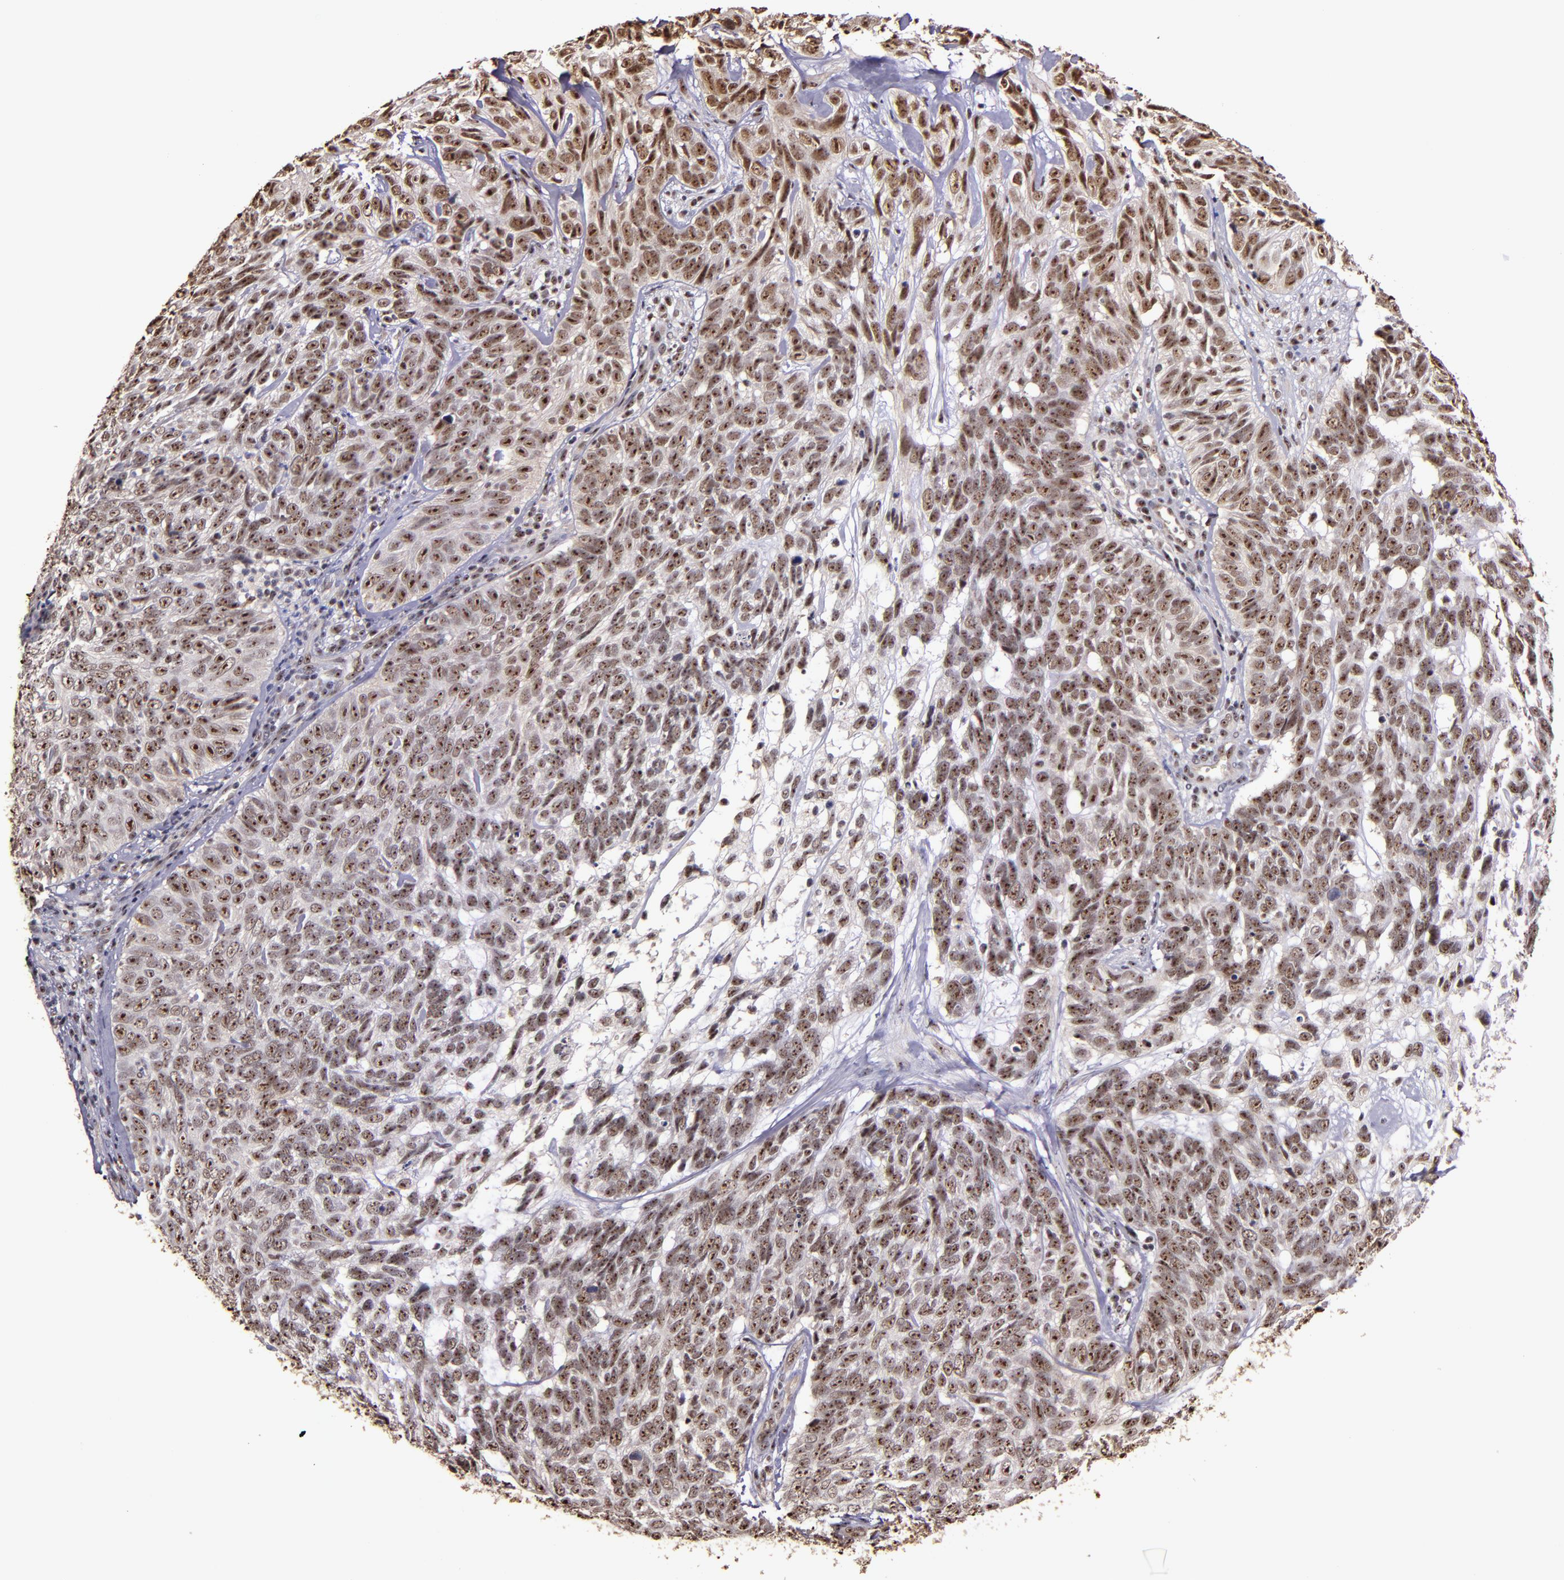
{"staining": {"intensity": "moderate", "quantity": "25%-75%", "location": "cytoplasmic/membranous,nuclear"}, "tissue": "skin cancer", "cell_type": "Tumor cells", "image_type": "cancer", "snomed": [{"axis": "morphology", "description": "Basal cell carcinoma"}, {"axis": "topography", "description": "Skin"}], "caption": "Skin cancer (basal cell carcinoma) was stained to show a protein in brown. There is medium levels of moderate cytoplasmic/membranous and nuclear expression in about 25%-75% of tumor cells.", "gene": "CECR2", "patient": {"sex": "male", "age": 72}}